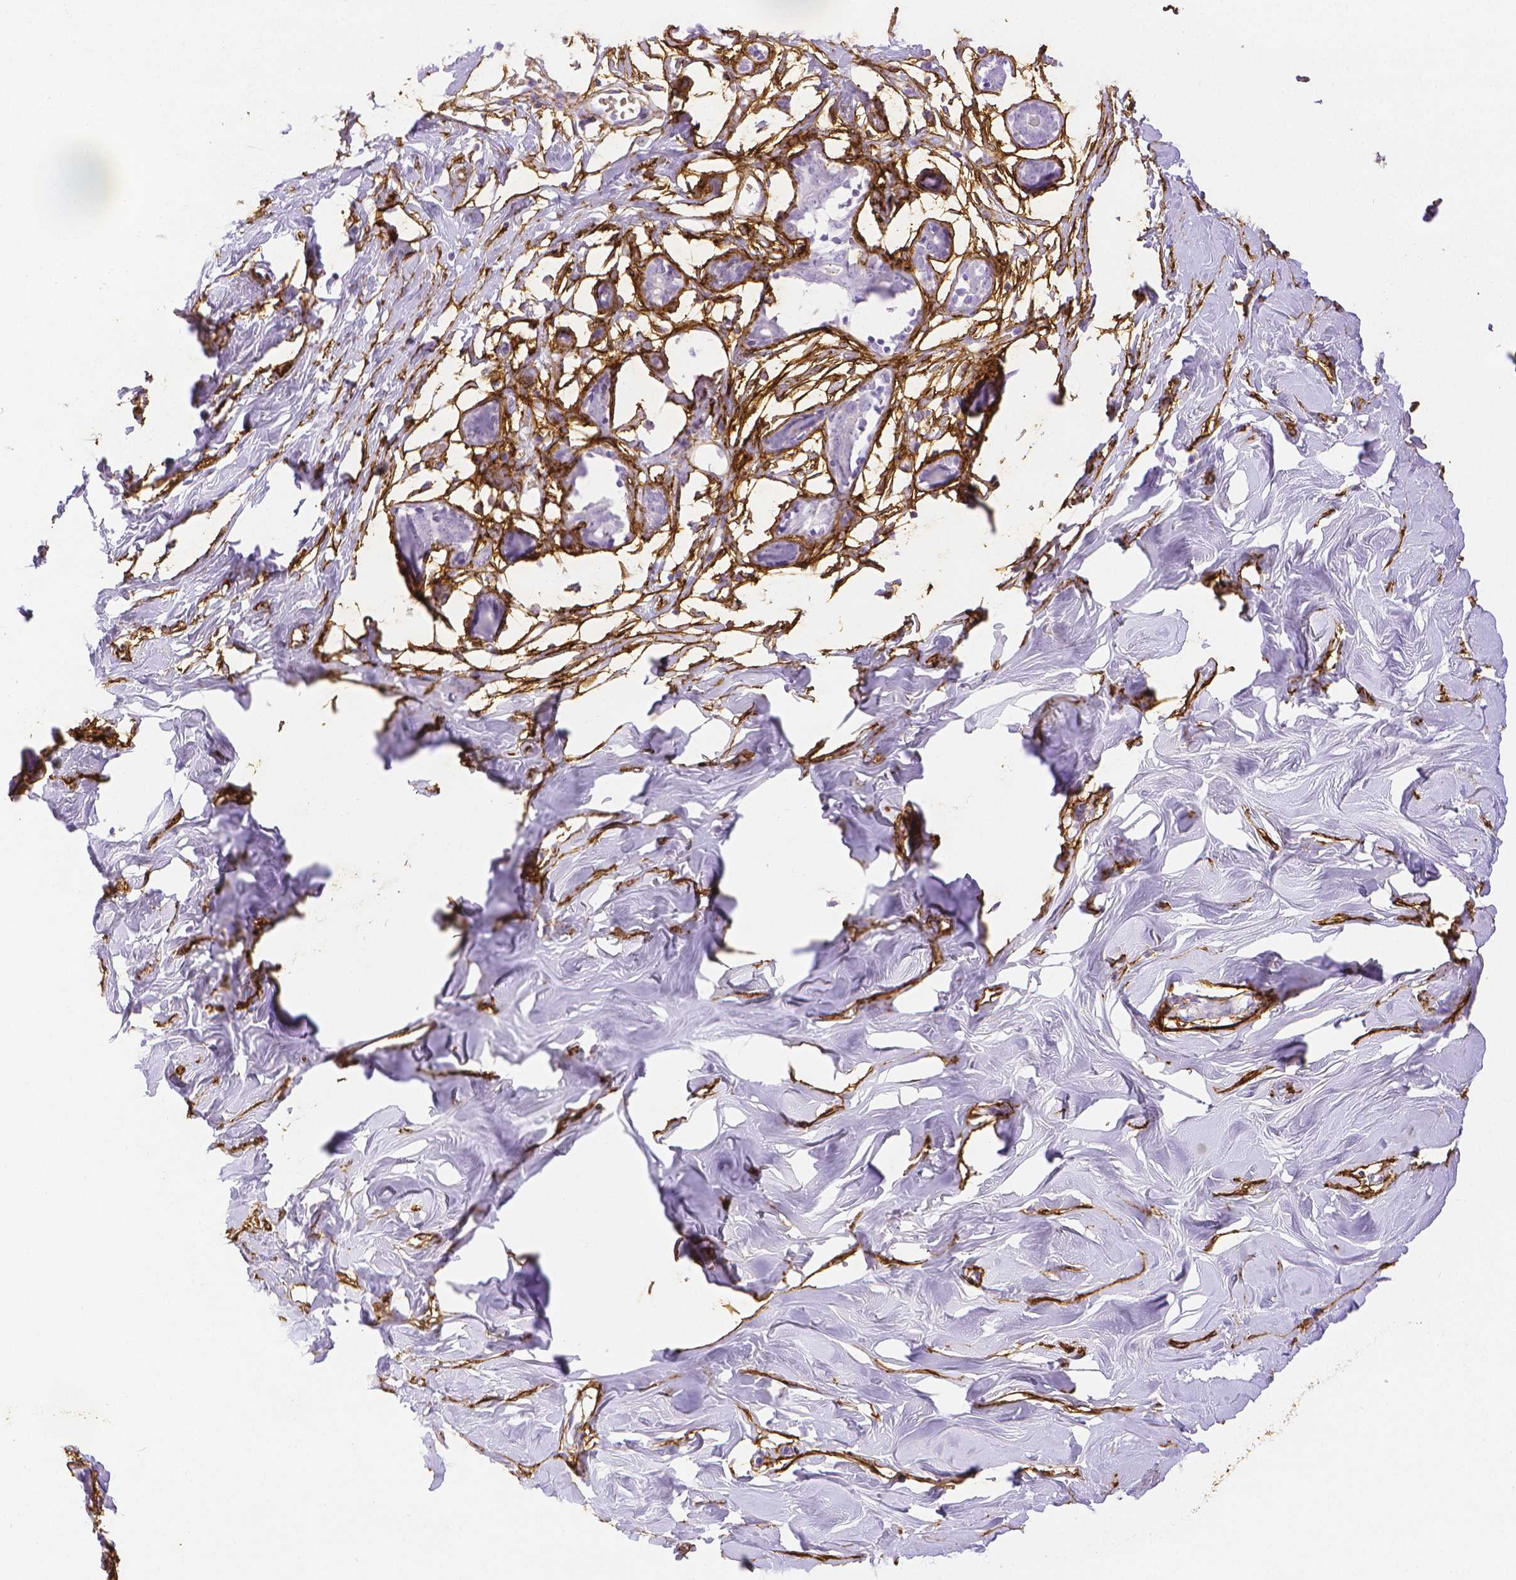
{"staining": {"intensity": "moderate", "quantity": "<25%", "location": "cytoplasmic/membranous"}, "tissue": "breast", "cell_type": "Adipocytes", "image_type": "normal", "snomed": [{"axis": "morphology", "description": "Normal tissue, NOS"}, {"axis": "topography", "description": "Breast"}], "caption": "A brown stain shows moderate cytoplasmic/membranous positivity of a protein in adipocytes of normal breast. (DAB IHC, brown staining for protein, blue staining for nuclei).", "gene": "FBN1", "patient": {"sex": "female", "age": 27}}